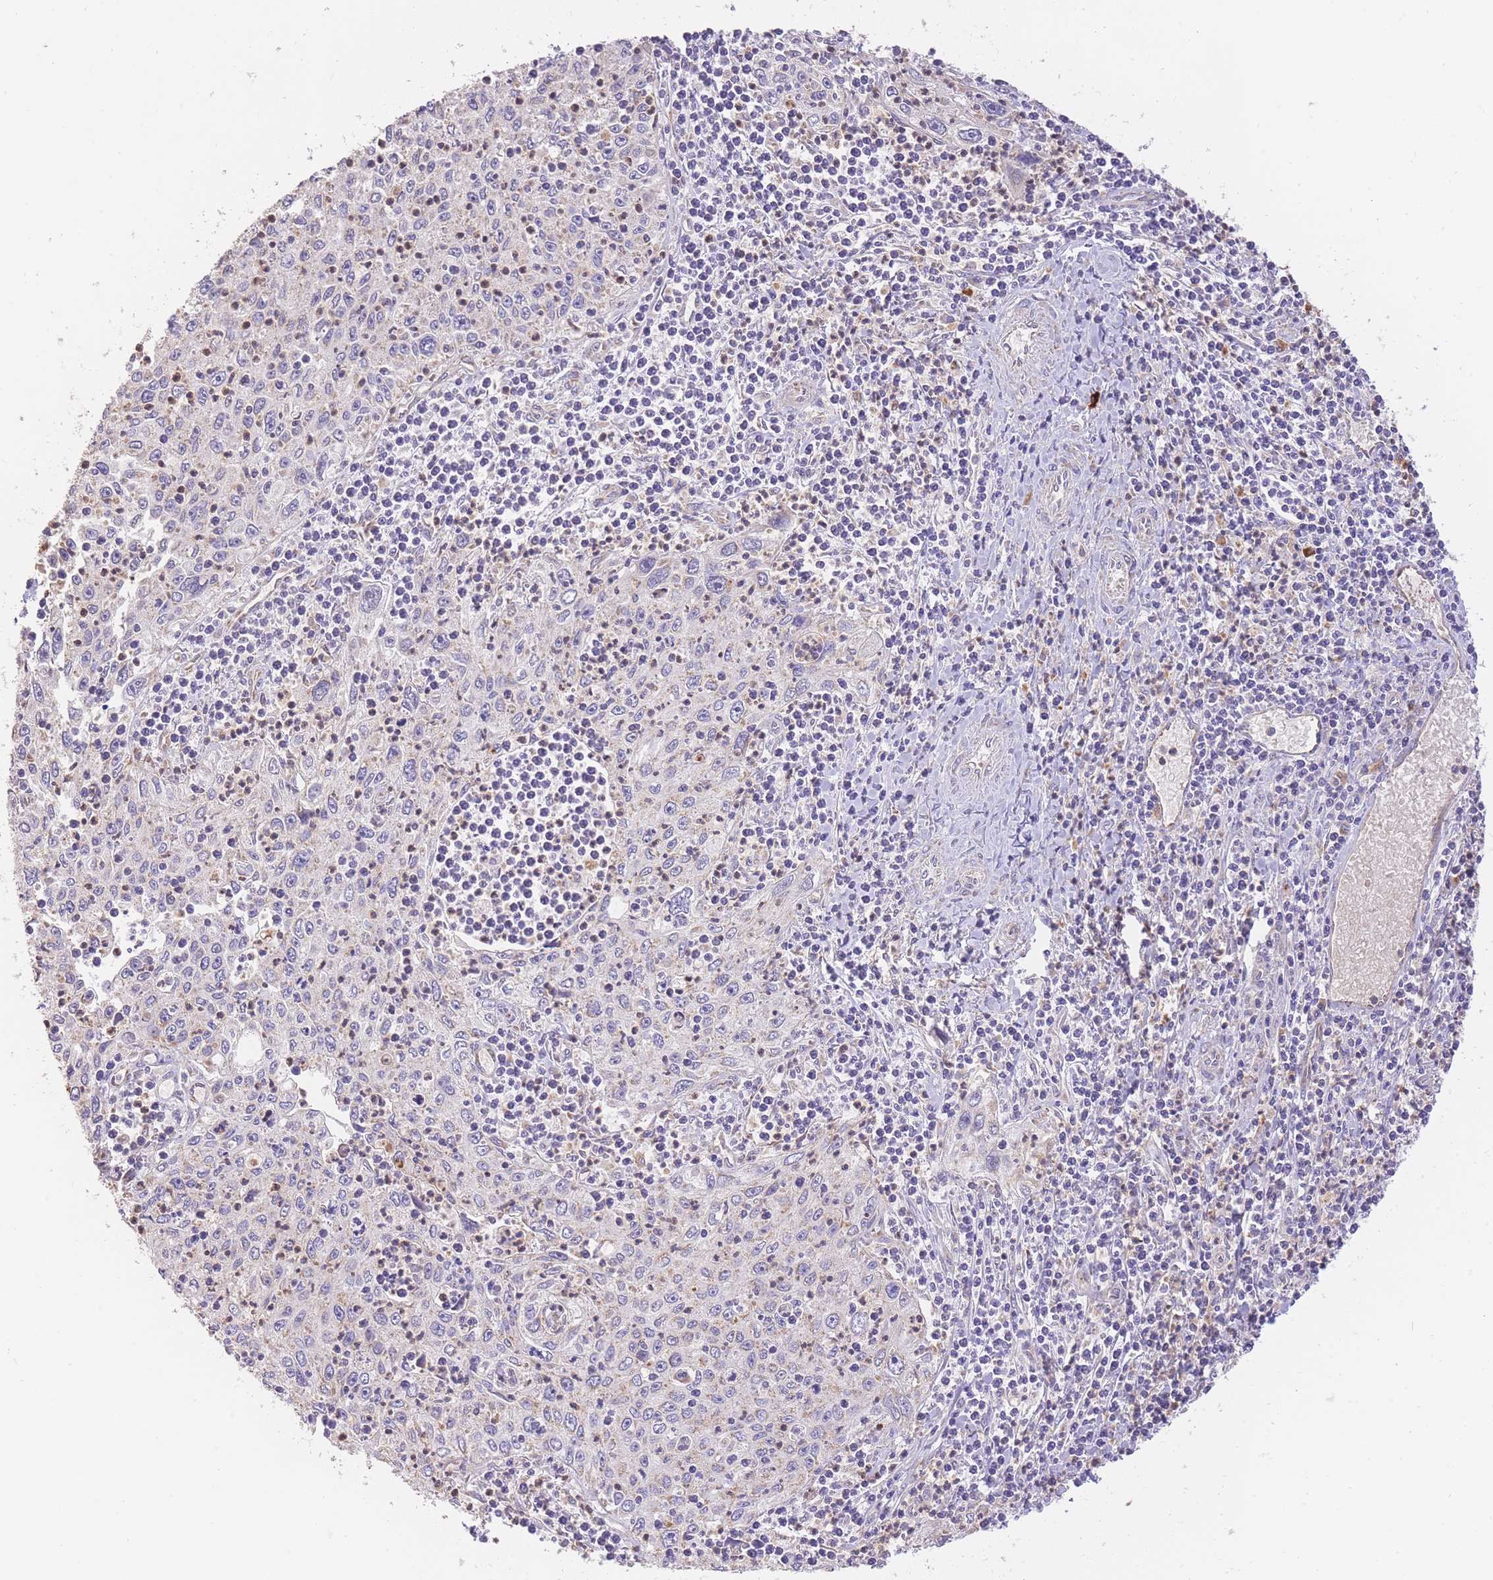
{"staining": {"intensity": "negative", "quantity": "none", "location": "none"}, "tissue": "cervical cancer", "cell_type": "Tumor cells", "image_type": "cancer", "snomed": [{"axis": "morphology", "description": "Squamous cell carcinoma, NOS"}, {"axis": "topography", "description": "Cervix"}], "caption": "There is no significant expression in tumor cells of squamous cell carcinoma (cervical).", "gene": "PREP", "patient": {"sex": "female", "age": 30}}